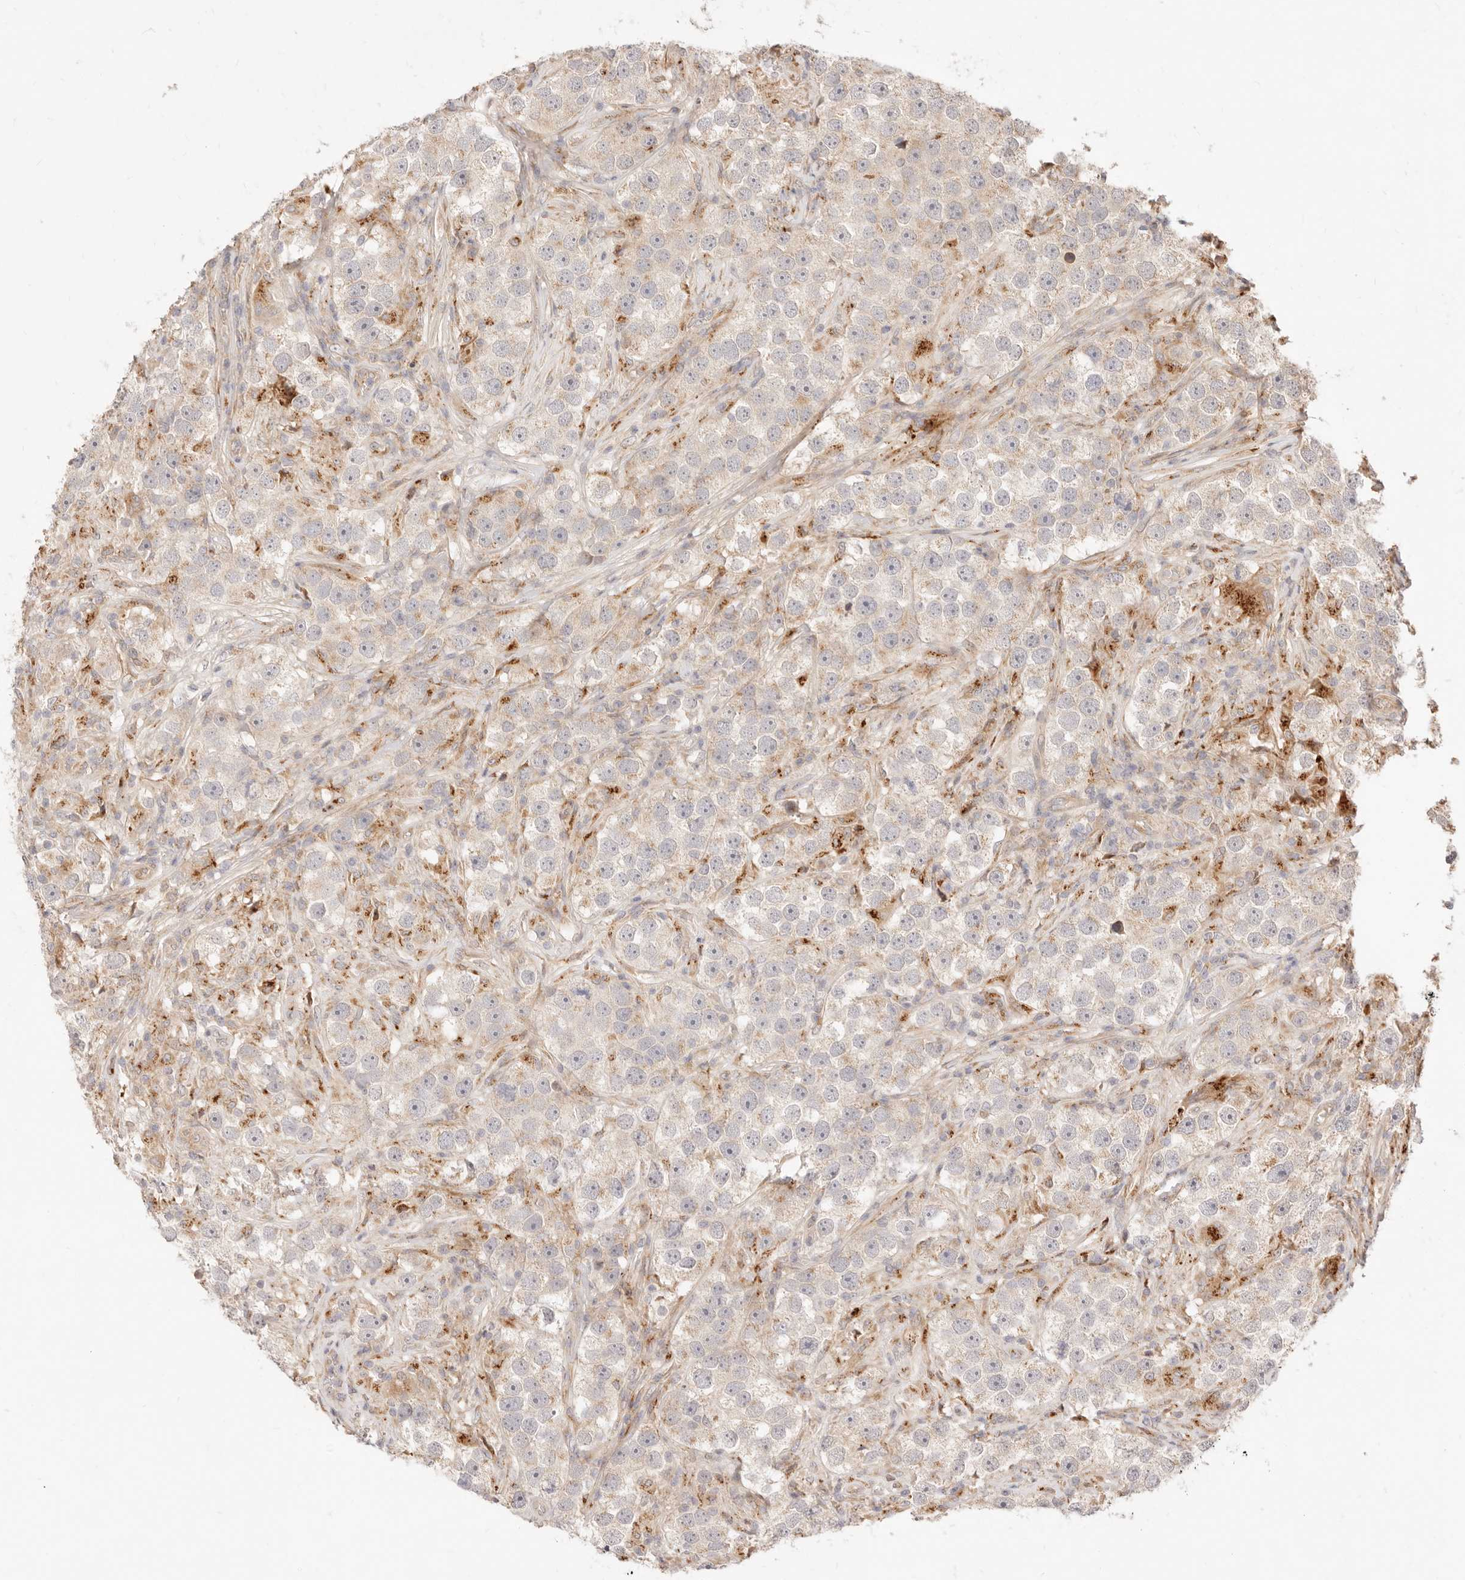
{"staining": {"intensity": "moderate", "quantity": "<25%", "location": "cytoplasmic/membranous"}, "tissue": "testis cancer", "cell_type": "Tumor cells", "image_type": "cancer", "snomed": [{"axis": "morphology", "description": "Seminoma, NOS"}, {"axis": "topography", "description": "Testis"}], "caption": "Testis seminoma tissue exhibits moderate cytoplasmic/membranous positivity in about <25% of tumor cells", "gene": "UBXN10", "patient": {"sex": "male", "age": 49}}